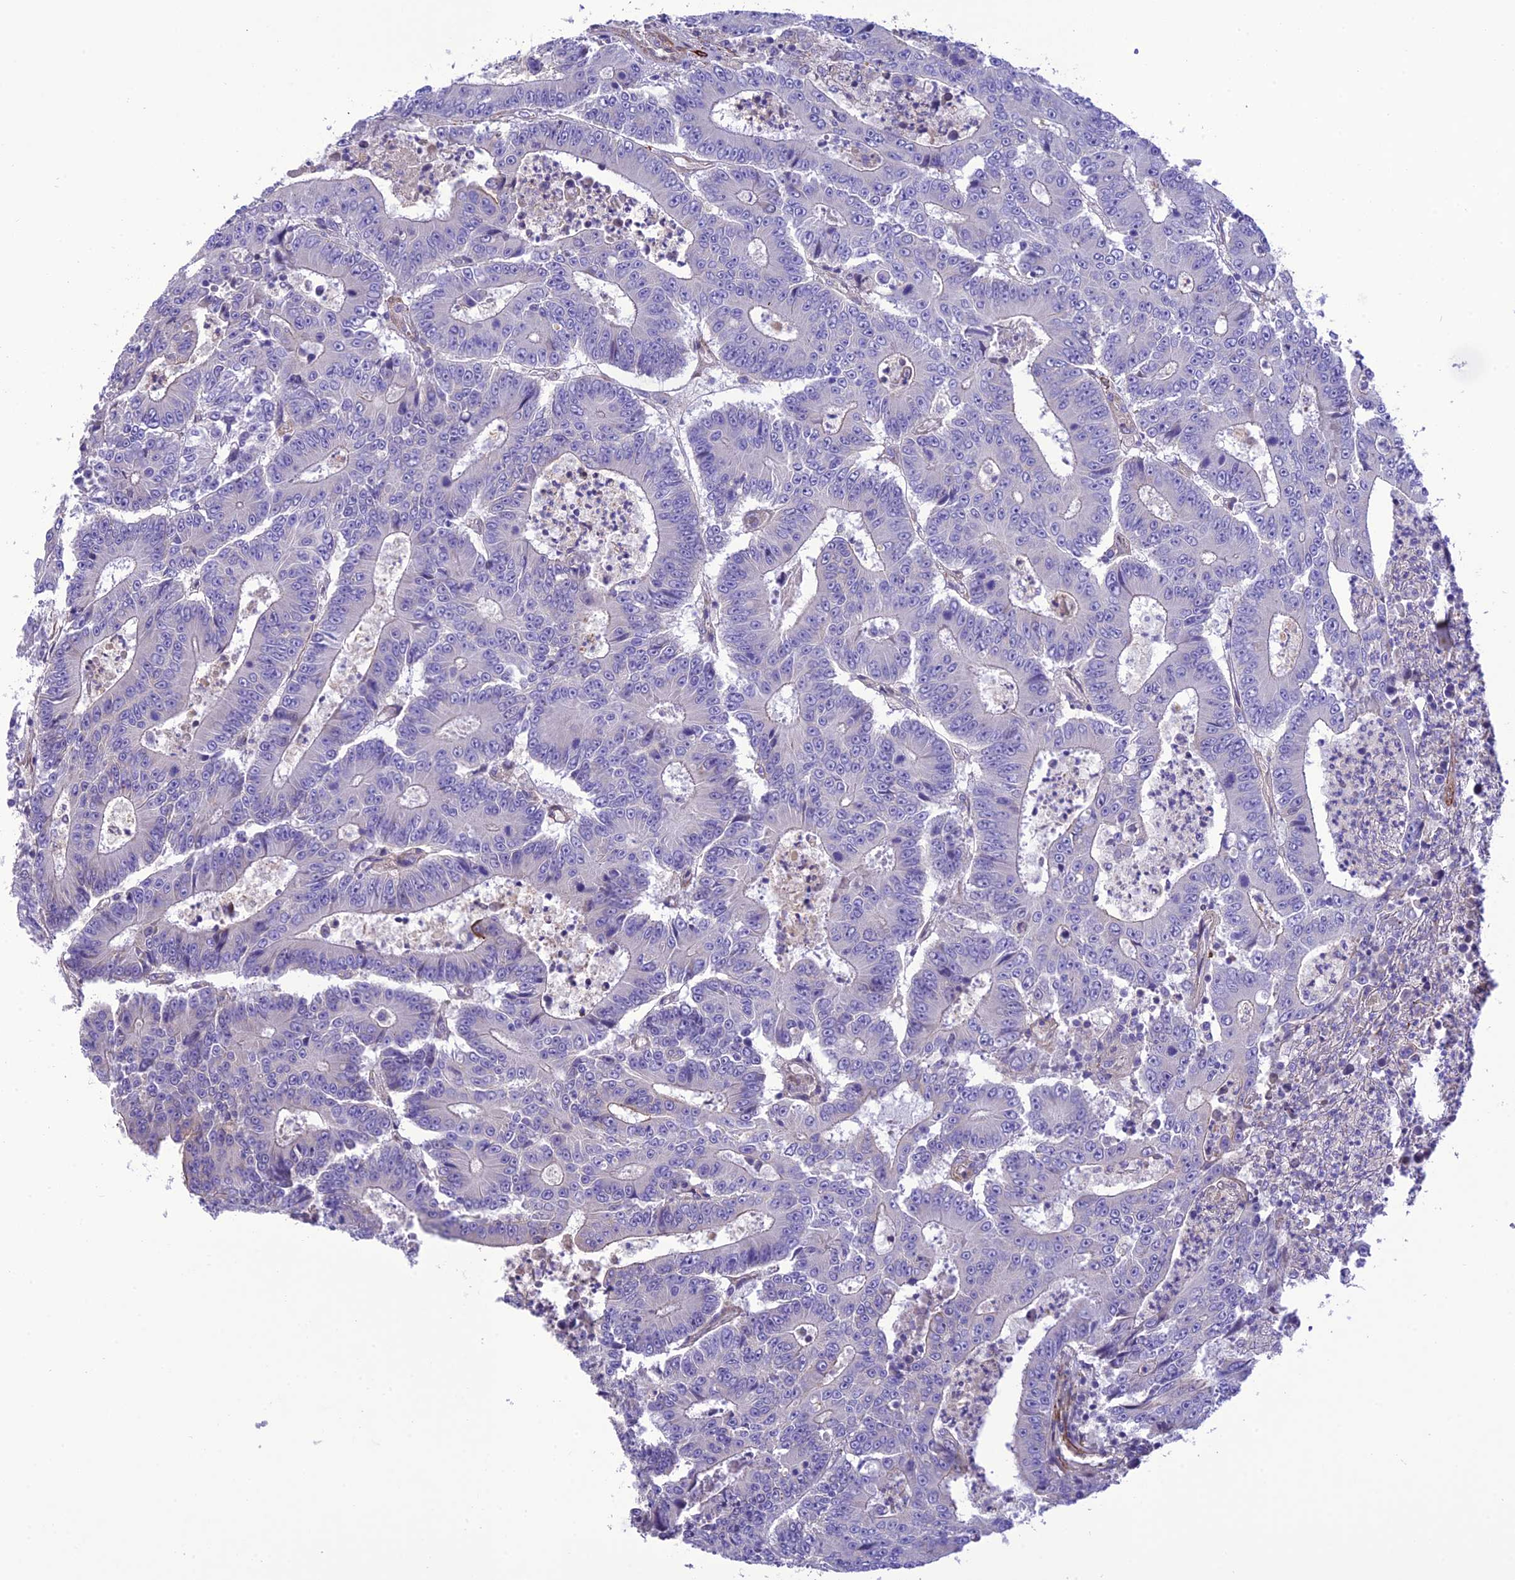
{"staining": {"intensity": "negative", "quantity": "none", "location": "none"}, "tissue": "colorectal cancer", "cell_type": "Tumor cells", "image_type": "cancer", "snomed": [{"axis": "morphology", "description": "Adenocarcinoma, NOS"}, {"axis": "topography", "description": "Colon"}], "caption": "Immunohistochemistry photomicrograph of neoplastic tissue: colorectal cancer (adenocarcinoma) stained with DAB demonstrates no significant protein positivity in tumor cells. Brightfield microscopy of immunohistochemistry (IHC) stained with DAB (3,3'-diaminobenzidine) (brown) and hematoxylin (blue), captured at high magnification.", "gene": "FRA10AC1", "patient": {"sex": "male", "age": 83}}